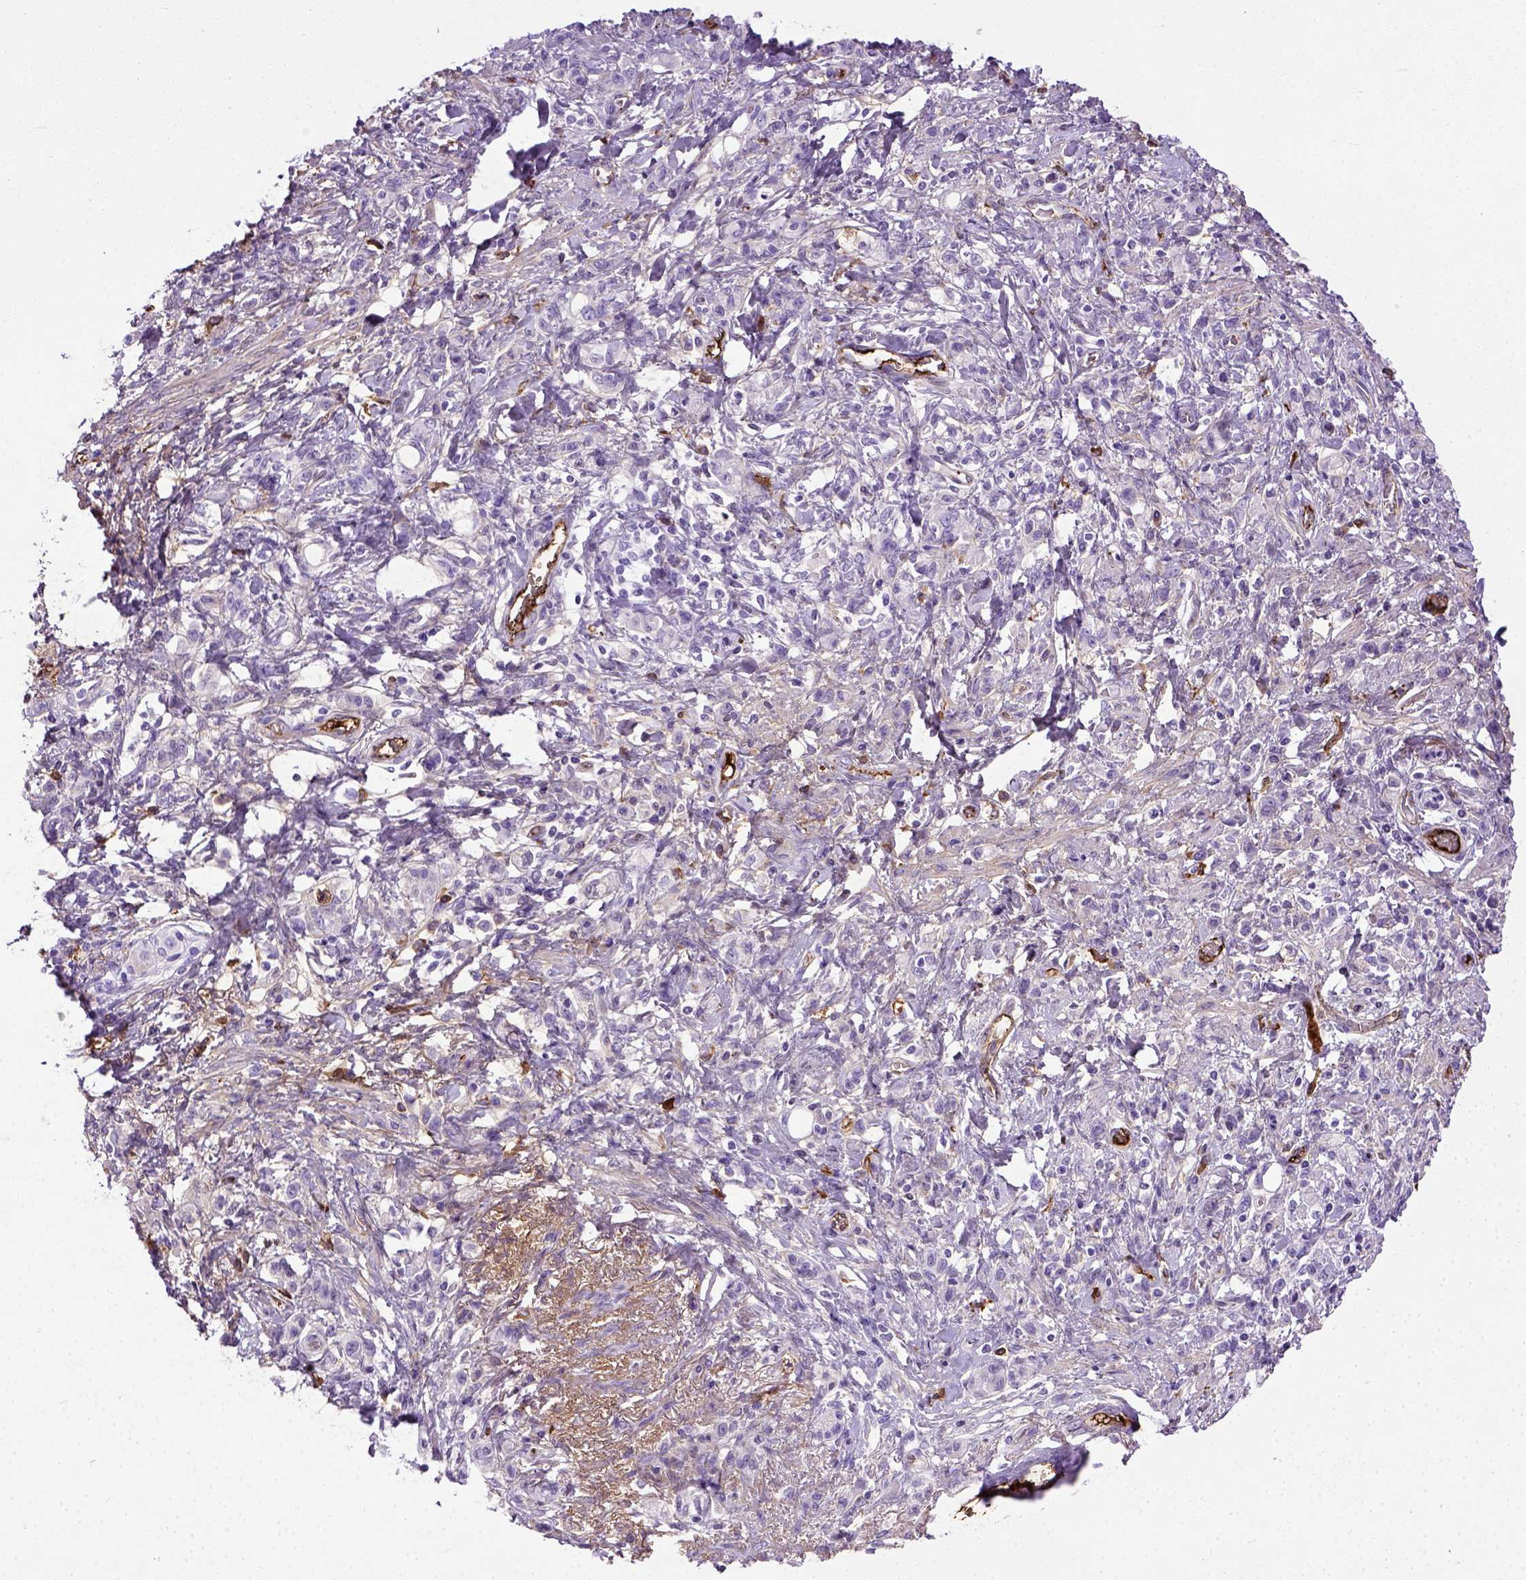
{"staining": {"intensity": "negative", "quantity": "none", "location": "none"}, "tissue": "stomach cancer", "cell_type": "Tumor cells", "image_type": "cancer", "snomed": [{"axis": "morphology", "description": "Adenocarcinoma, NOS"}, {"axis": "topography", "description": "Stomach"}], "caption": "The micrograph reveals no significant staining in tumor cells of stomach cancer.", "gene": "ADAMTS8", "patient": {"sex": "male", "age": 77}}